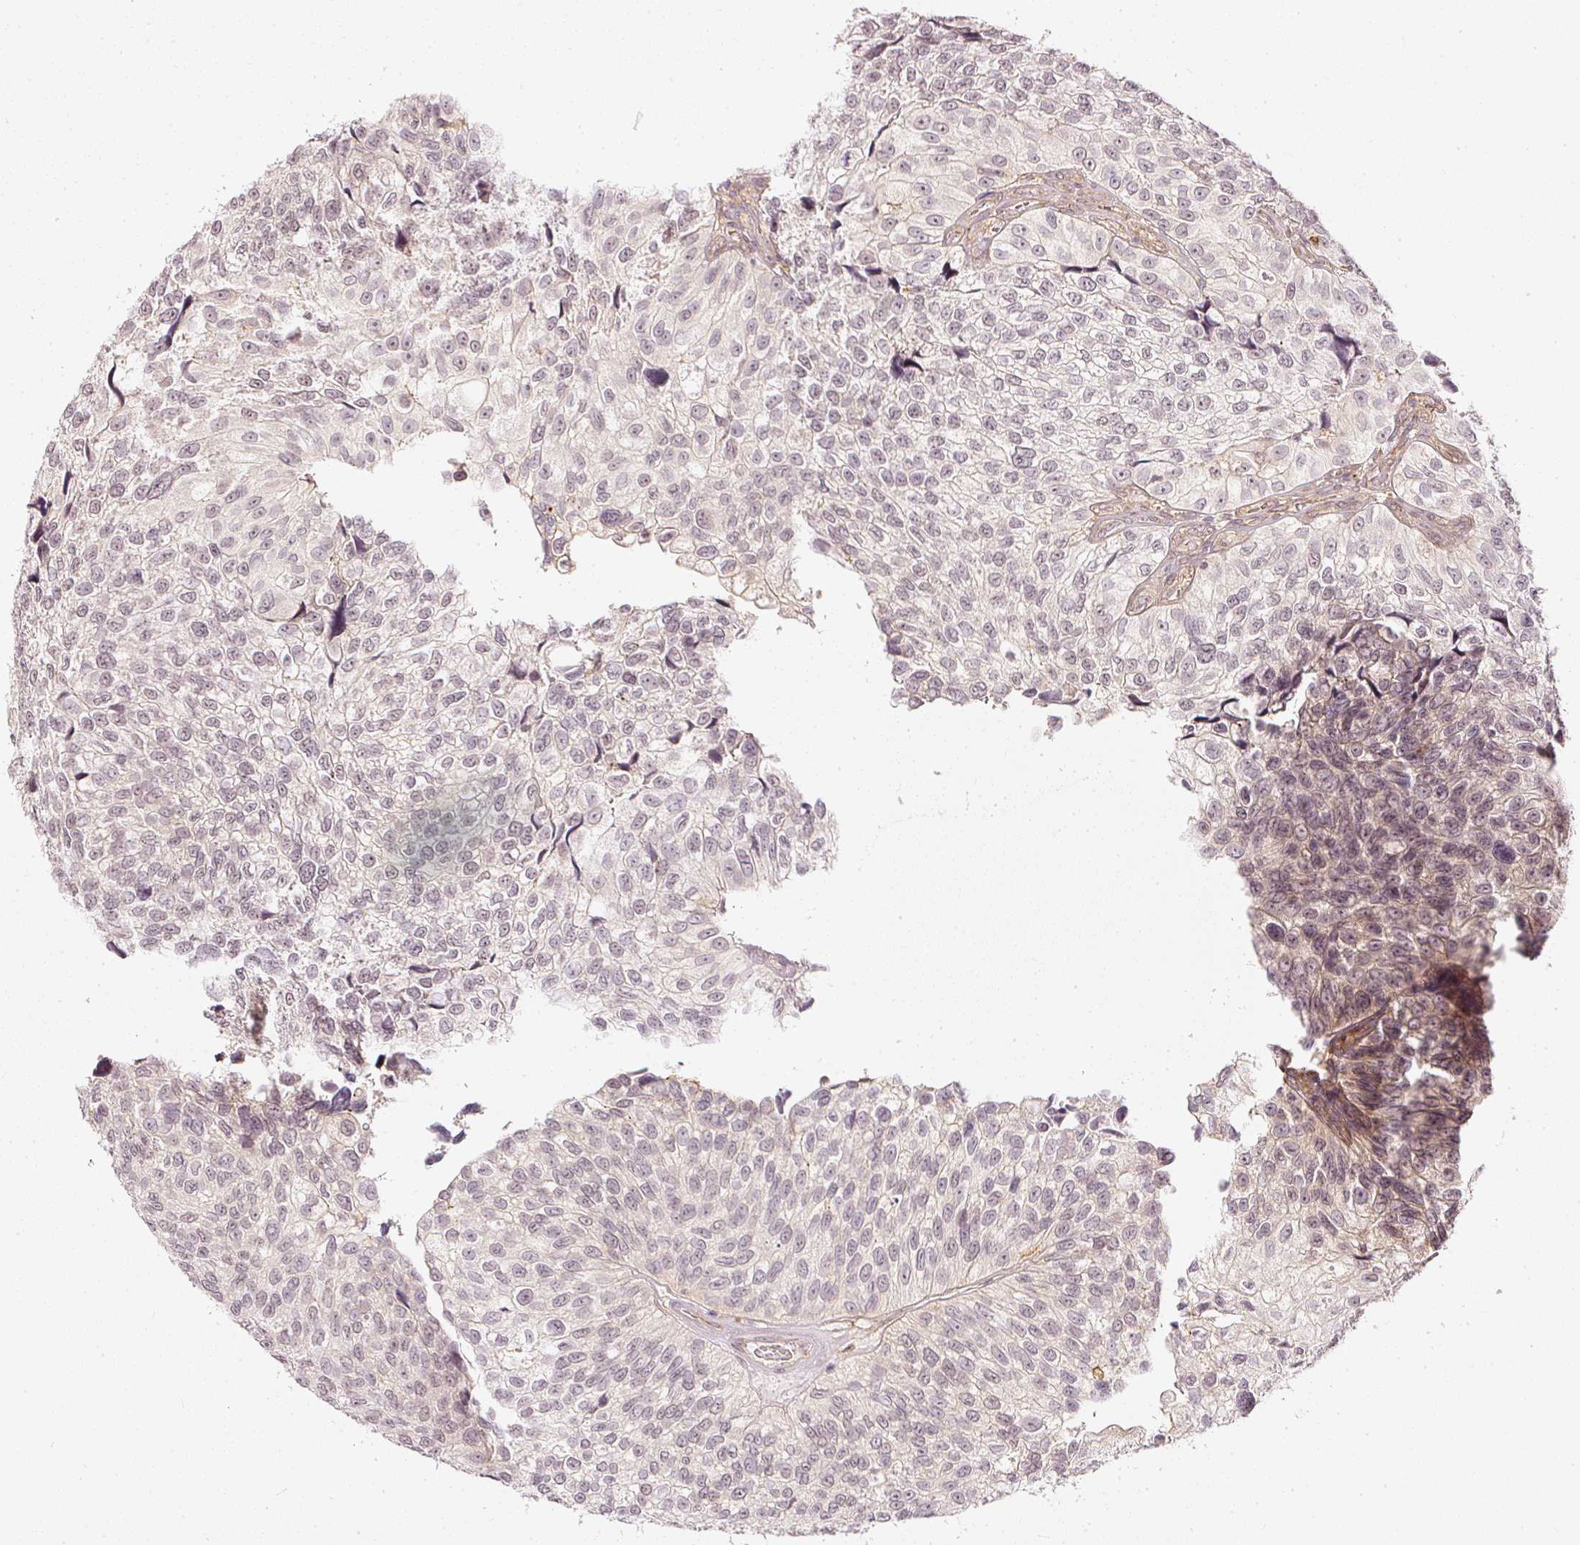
{"staining": {"intensity": "negative", "quantity": "none", "location": "none"}, "tissue": "urothelial cancer", "cell_type": "Tumor cells", "image_type": "cancer", "snomed": [{"axis": "morphology", "description": "Urothelial carcinoma, NOS"}, {"axis": "topography", "description": "Urinary bladder"}], "caption": "Tumor cells are negative for brown protein staining in urothelial cancer.", "gene": "DRD2", "patient": {"sex": "male", "age": 87}}